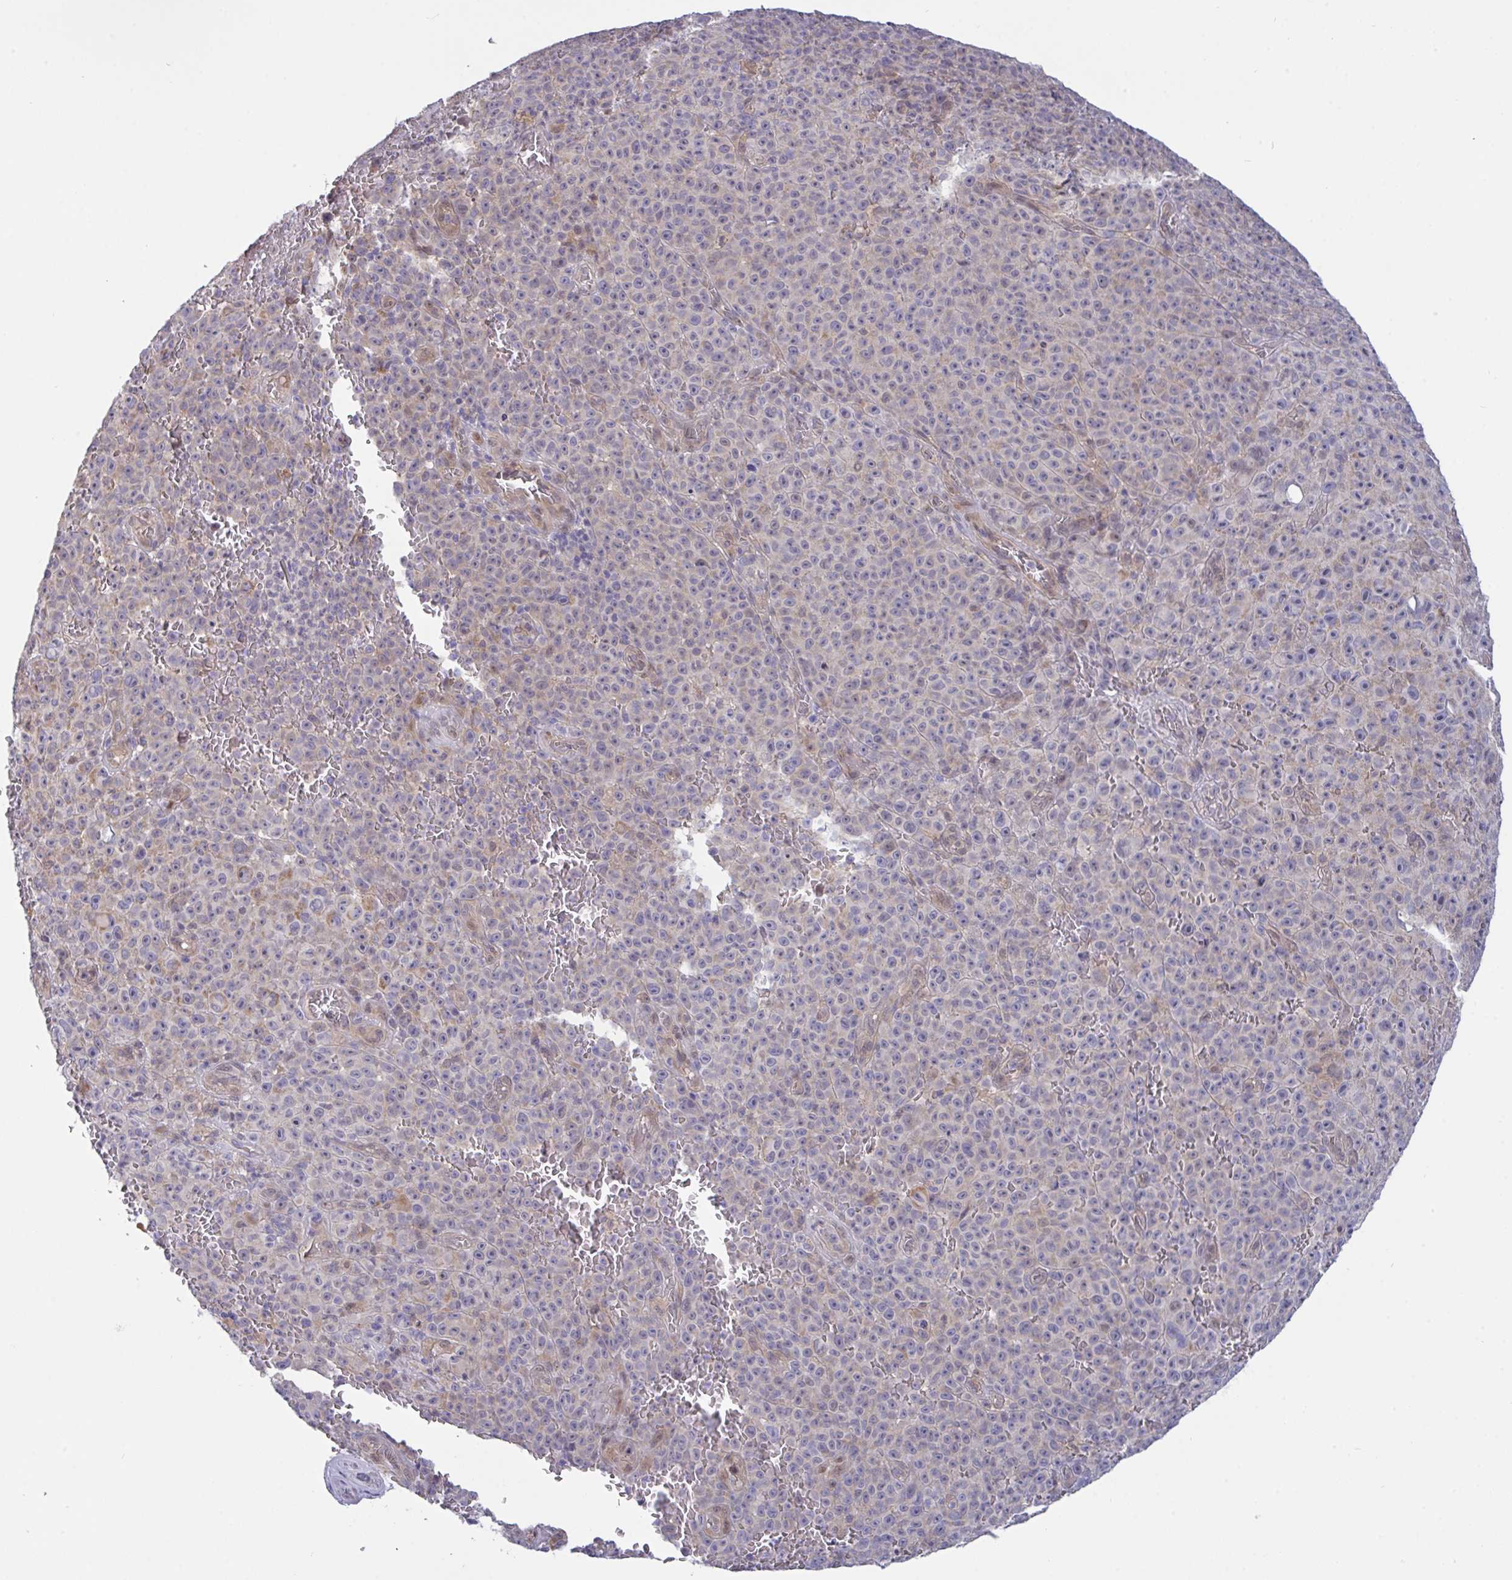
{"staining": {"intensity": "negative", "quantity": "none", "location": "none"}, "tissue": "melanoma", "cell_type": "Tumor cells", "image_type": "cancer", "snomed": [{"axis": "morphology", "description": "Malignant melanoma, NOS"}, {"axis": "topography", "description": "Skin"}], "caption": "The micrograph exhibits no significant staining in tumor cells of malignant melanoma.", "gene": "L3HYPDH", "patient": {"sex": "female", "age": 82}}